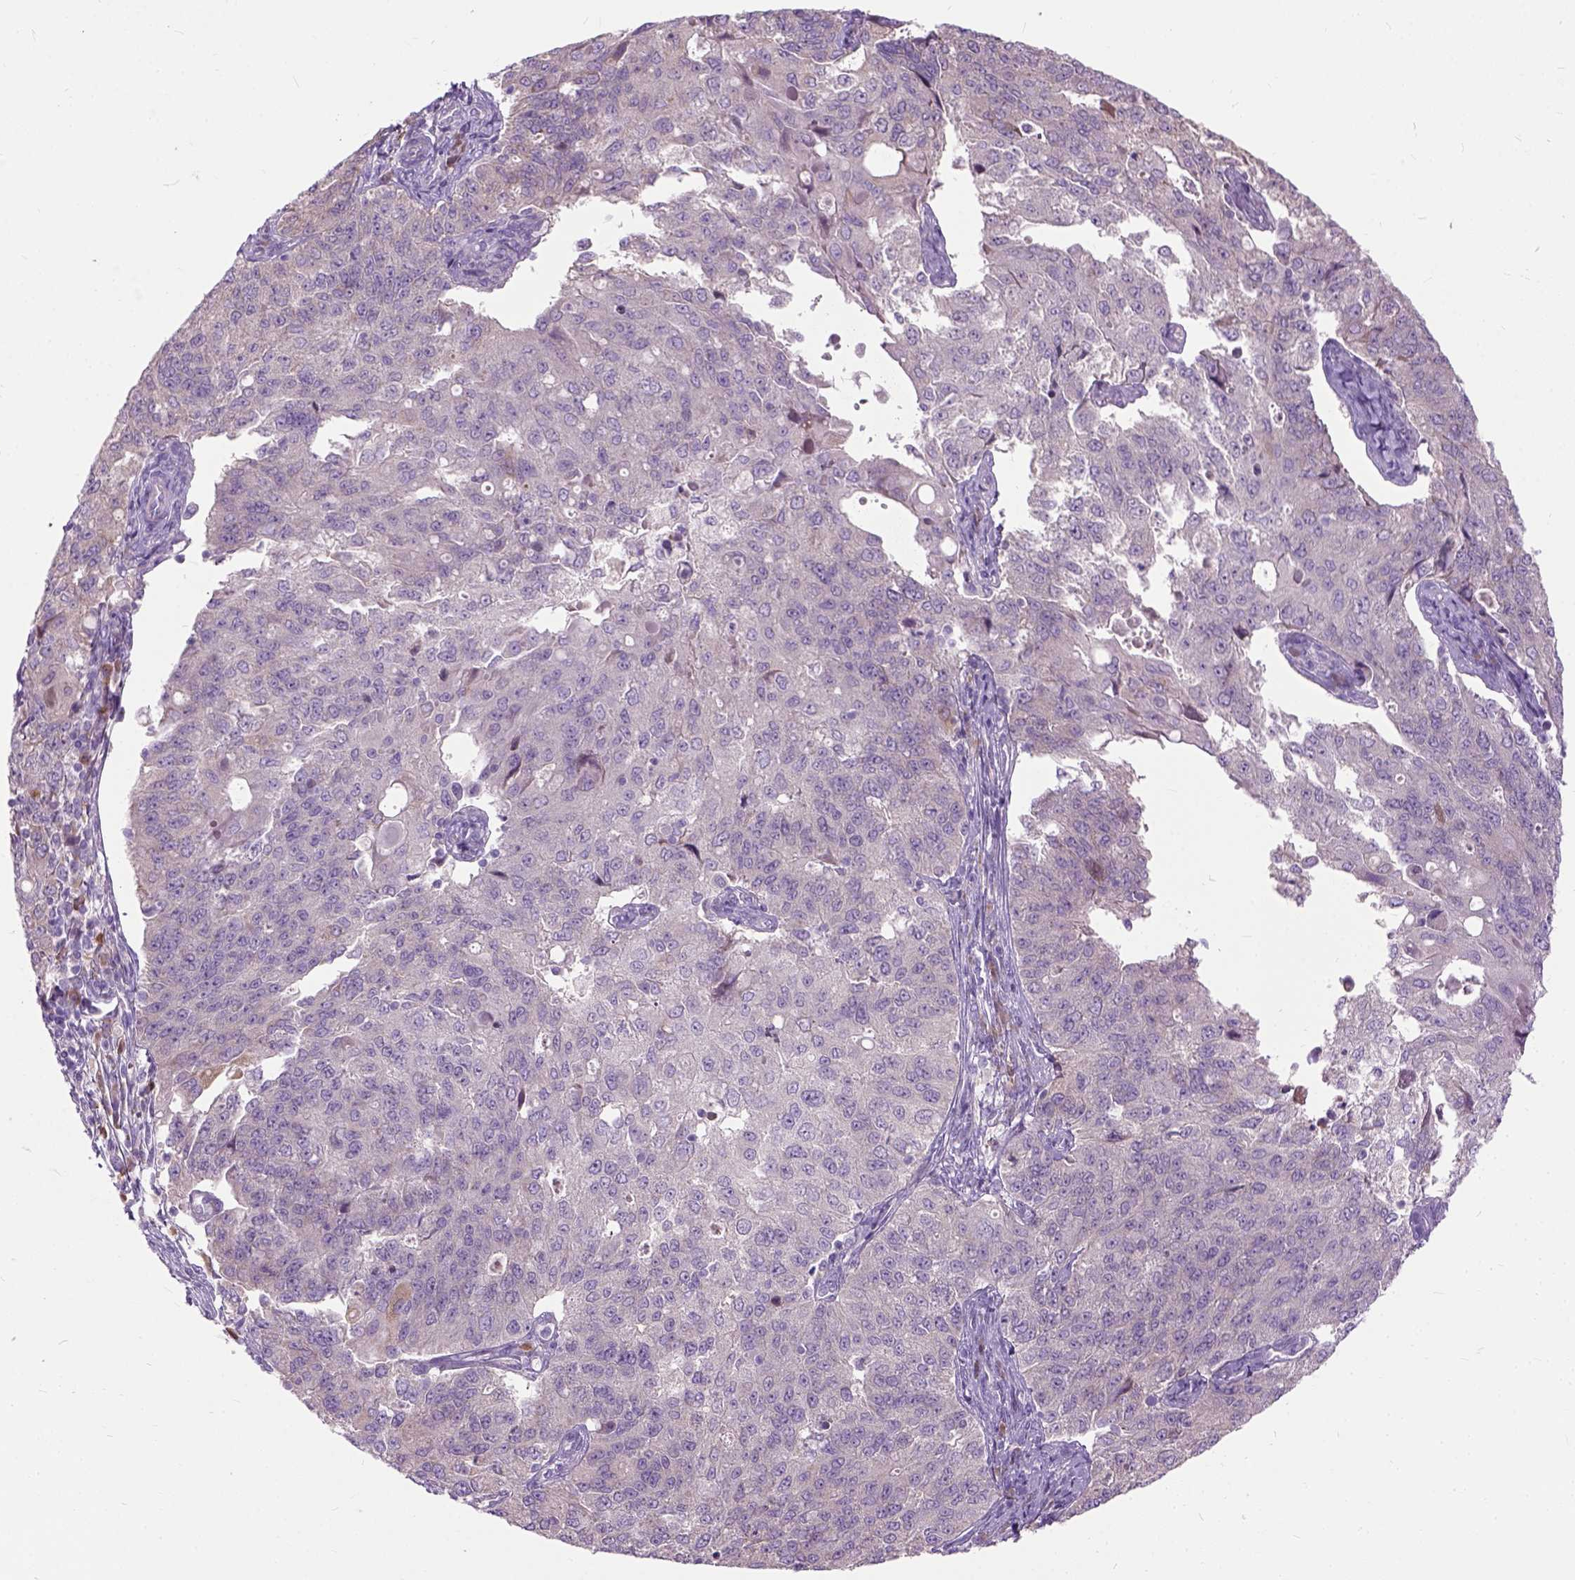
{"staining": {"intensity": "negative", "quantity": "none", "location": "none"}, "tissue": "endometrial cancer", "cell_type": "Tumor cells", "image_type": "cancer", "snomed": [{"axis": "morphology", "description": "Adenocarcinoma, NOS"}, {"axis": "topography", "description": "Endometrium"}], "caption": "Tumor cells show no significant protein expression in adenocarcinoma (endometrial).", "gene": "TRIM72", "patient": {"sex": "female", "age": 43}}